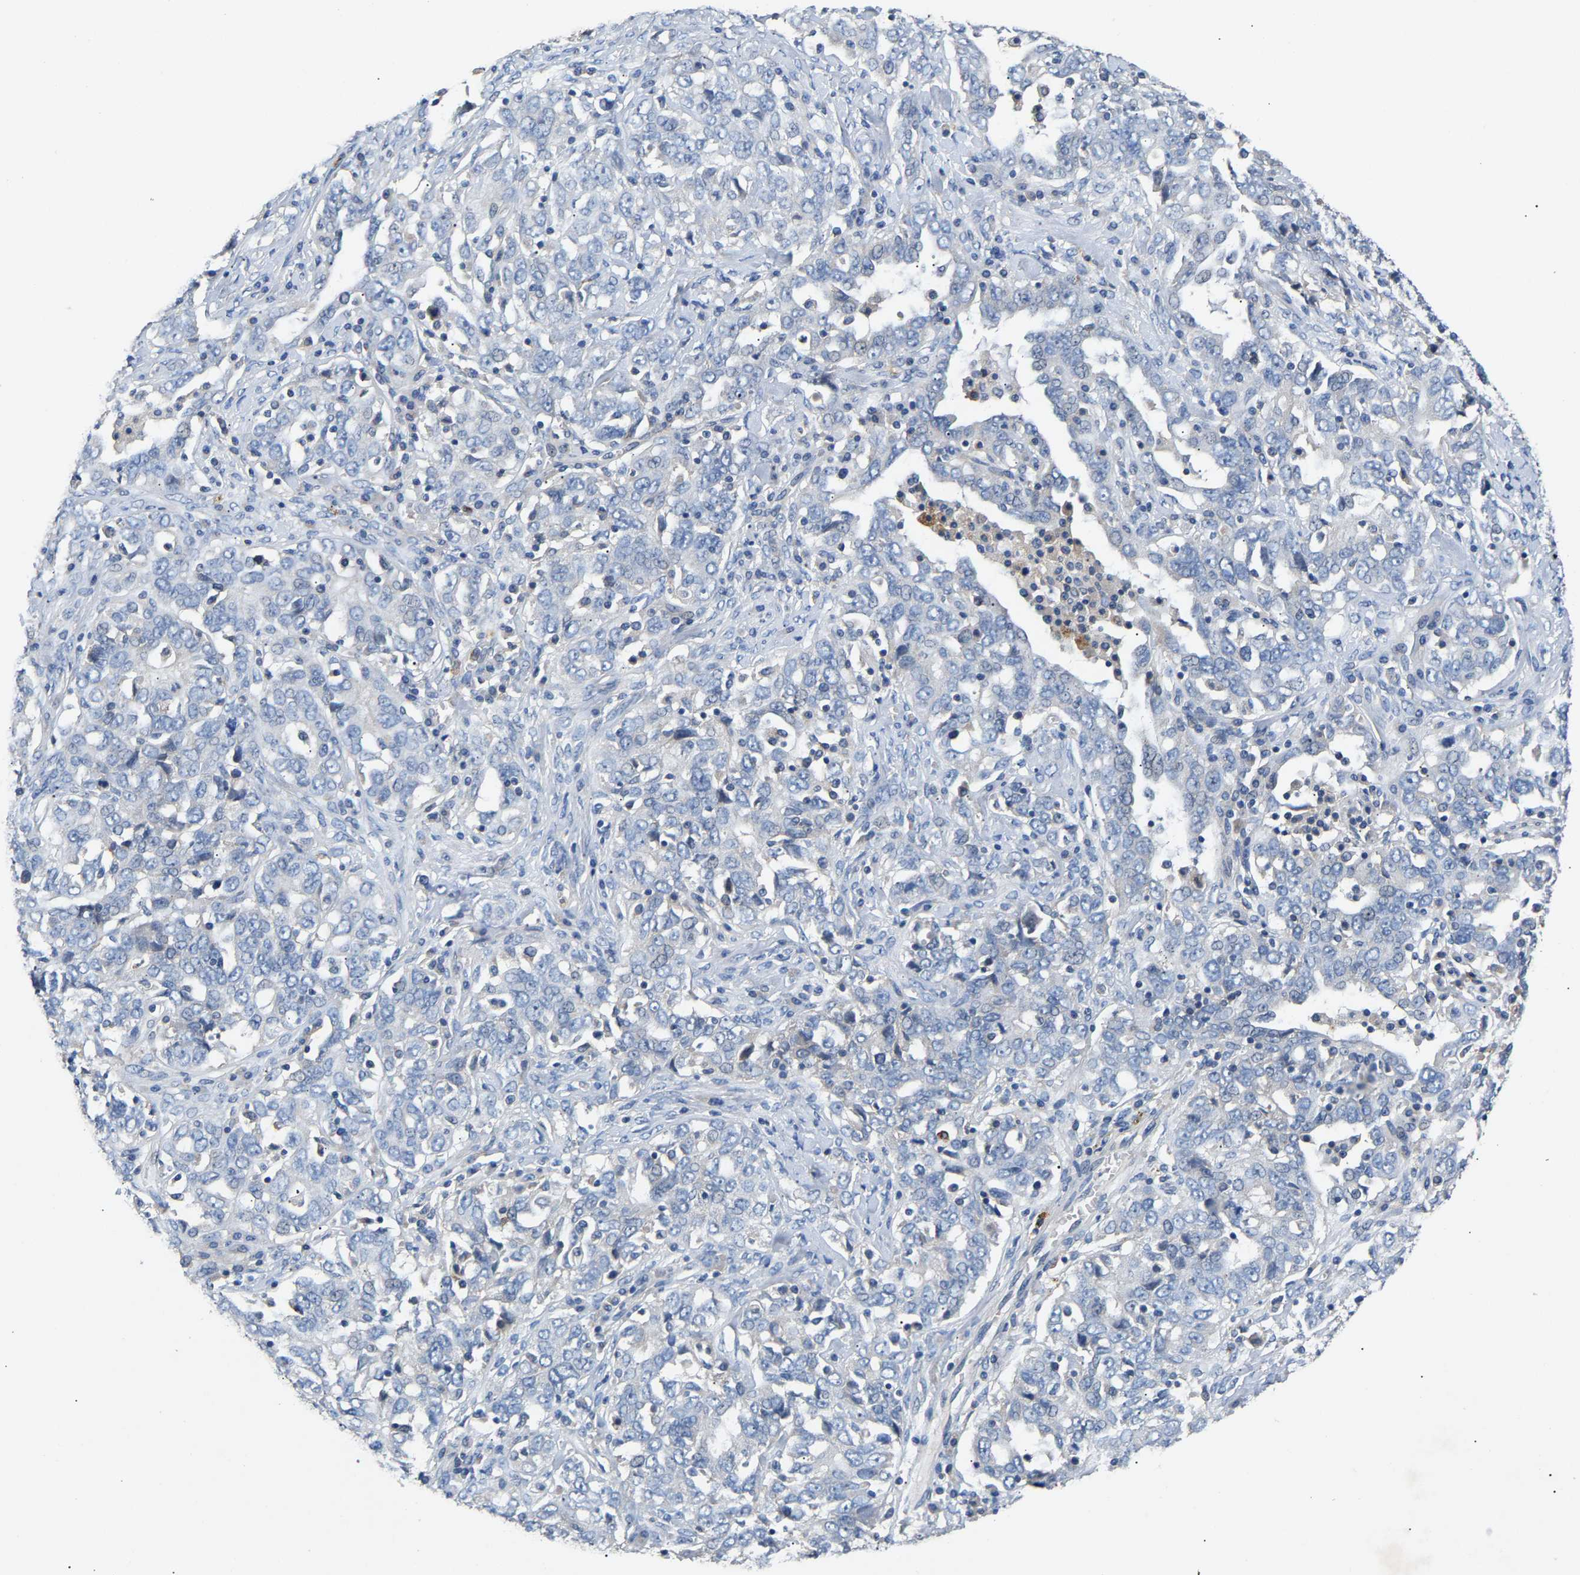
{"staining": {"intensity": "negative", "quantity": "none", "location": "none"}, "tissue": "ovarian cancer", "cell_type": "Tumor cells", "image_type": "cancer", "snomed": [{"axis": "morphology", "description": "Carcinoma, endometroid"}, {"axis": "topography", "description": "Ovary"}], "caption": "Immunohistochemical staining of human ovarian endometroid carcinoma reveals no significant positivity in tumor cells. Nuclei are stained in blue.", "gene": "CCDC171", "patient": {"sex": "female", "age": 62}}